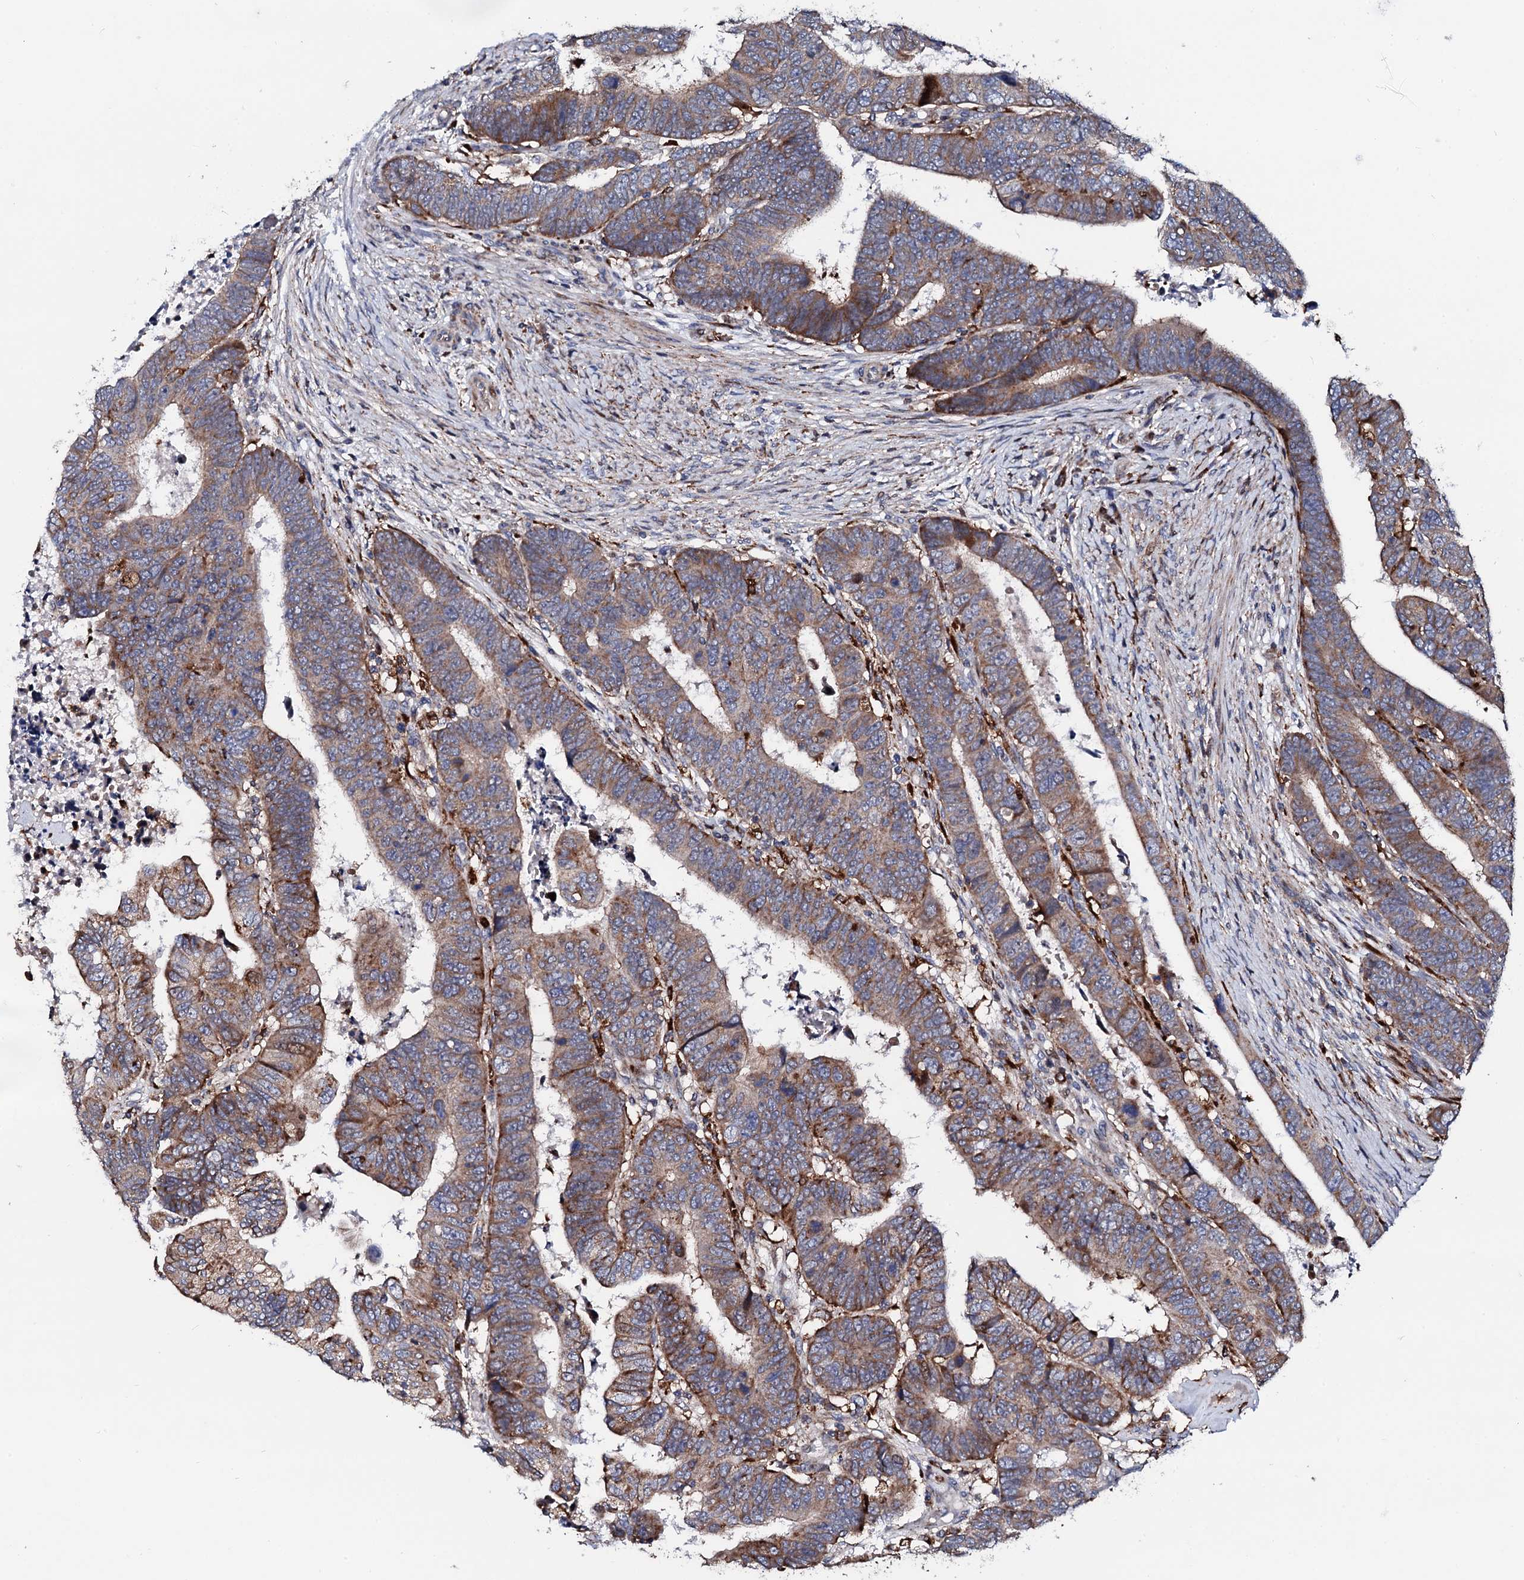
{"staining": {"intensity": "moderate", "quantity": ">75%", "location": "cytoplasmic/membranous"}, "tissue": "colorectal cancer", "cell_type": "Tumor cells", "image_type": "cancer", "snomed": [{"axis": "morphology", "description": "Normal tissue, NOS"}, {"axis": "morphology", "description": "Adenocarcinoma, NOS"}, {"axis": "topography", "description": "Rectum"}], "caption": "This is an image of immunohistochemistry (IHC) staining of colorectal cancer, which shows moderate positivity in the cytoplasmic/membranous of tumor cells.", "gene": "TCIRG1", "patient": {"sex": "female", "age": 65}}